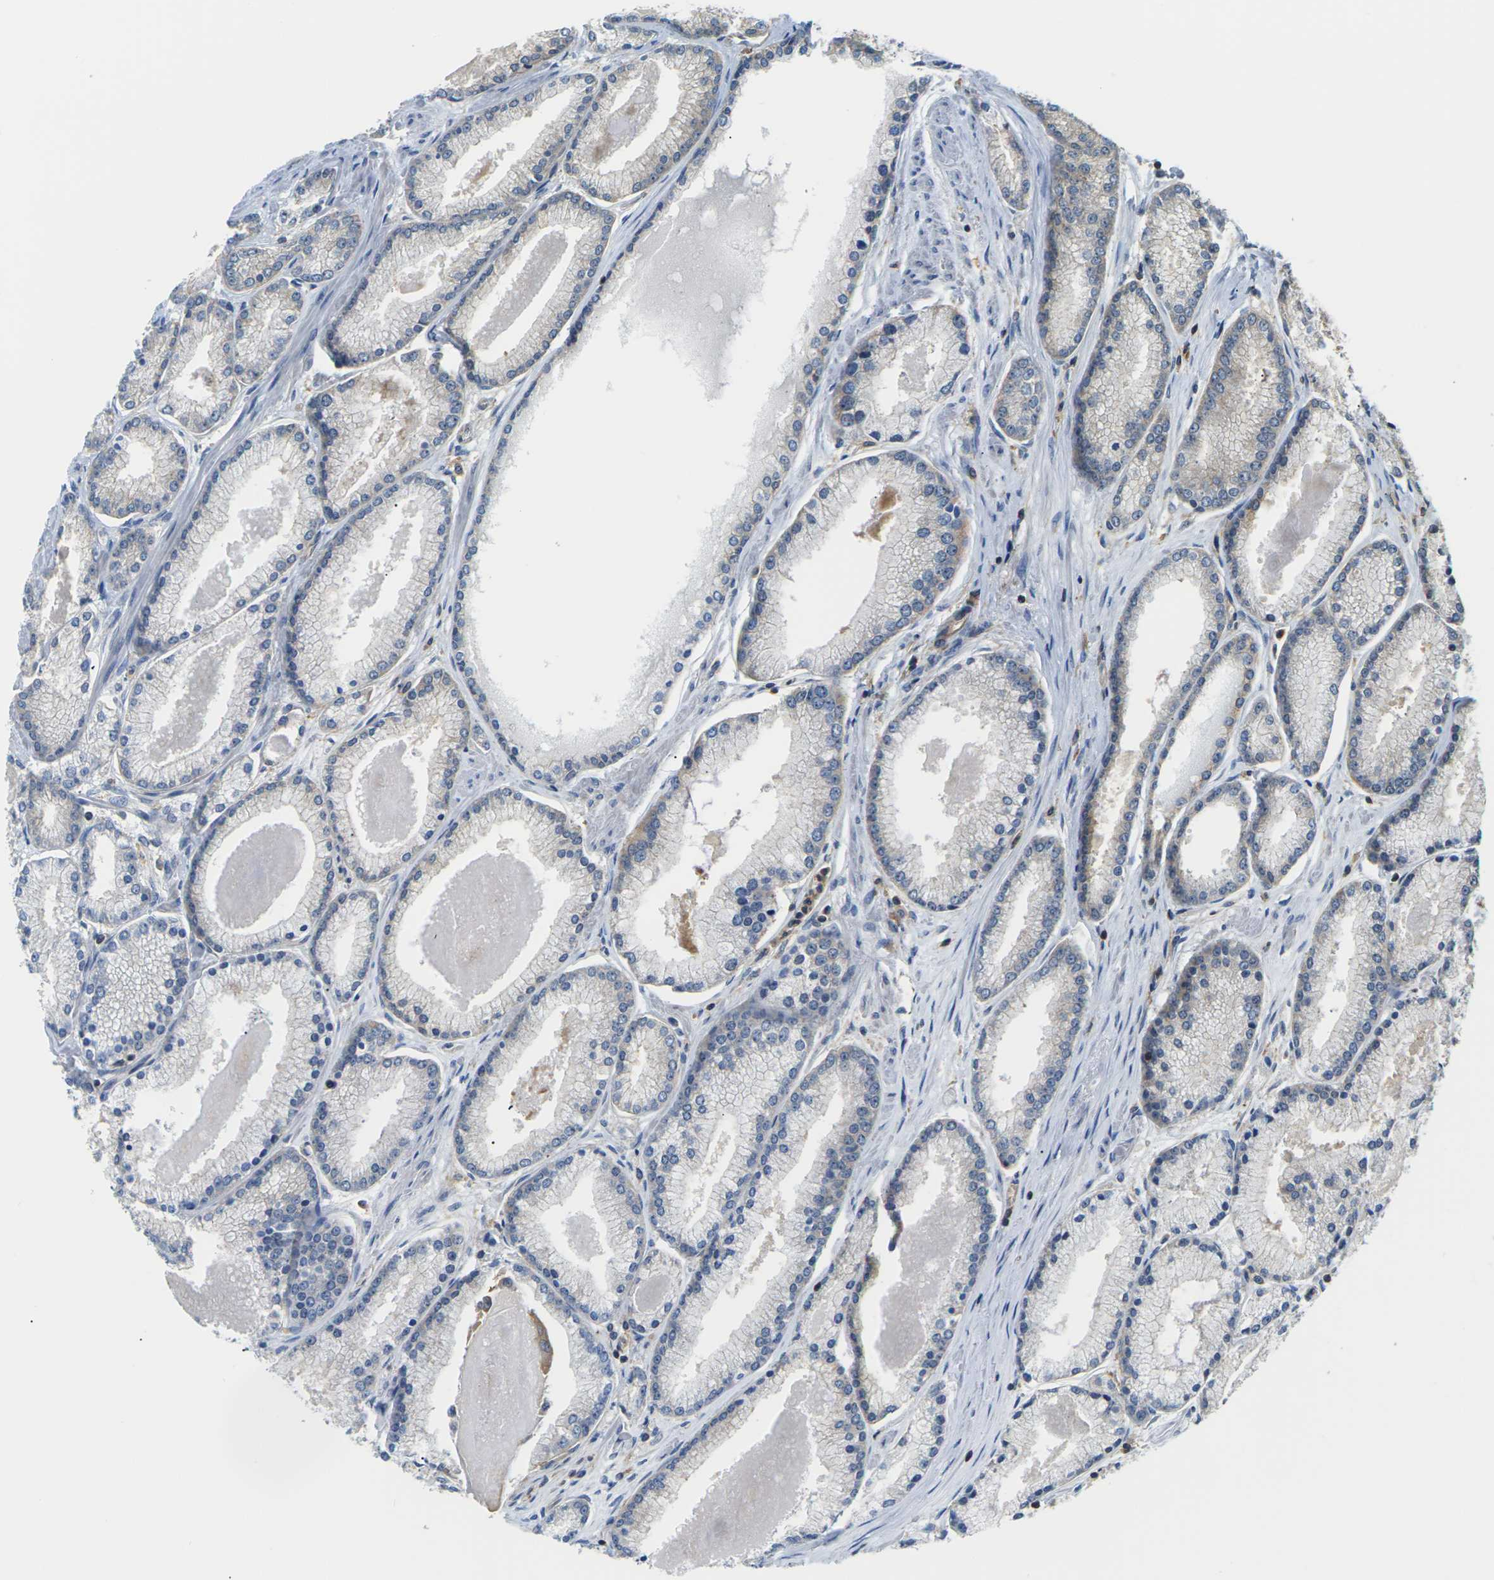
{"staining": {"intensity": "negative", "quantity": "none", "location": "none"}, "tissue": "prostate cancer", "cell_type": "Tumor cells", "image_type": "cancer", "snomed": [{"axis": "morphology", "description": "Adenocarcinoma, High grade"}, {"axis": "topography", "description": "Prostate"}], "caption": "Immunohistochemistry (IHC) photomicrograph of prostate cancer (adenocarcinoma (high-grade)) stained for a protein (brown), which exhibits no staining in tumor cells. (Immunohistochemistry (IHC), brightfield microscopy, high magnification).", "gene": "IQGAP1", "patient": {"sex": "male", "age": 61}}